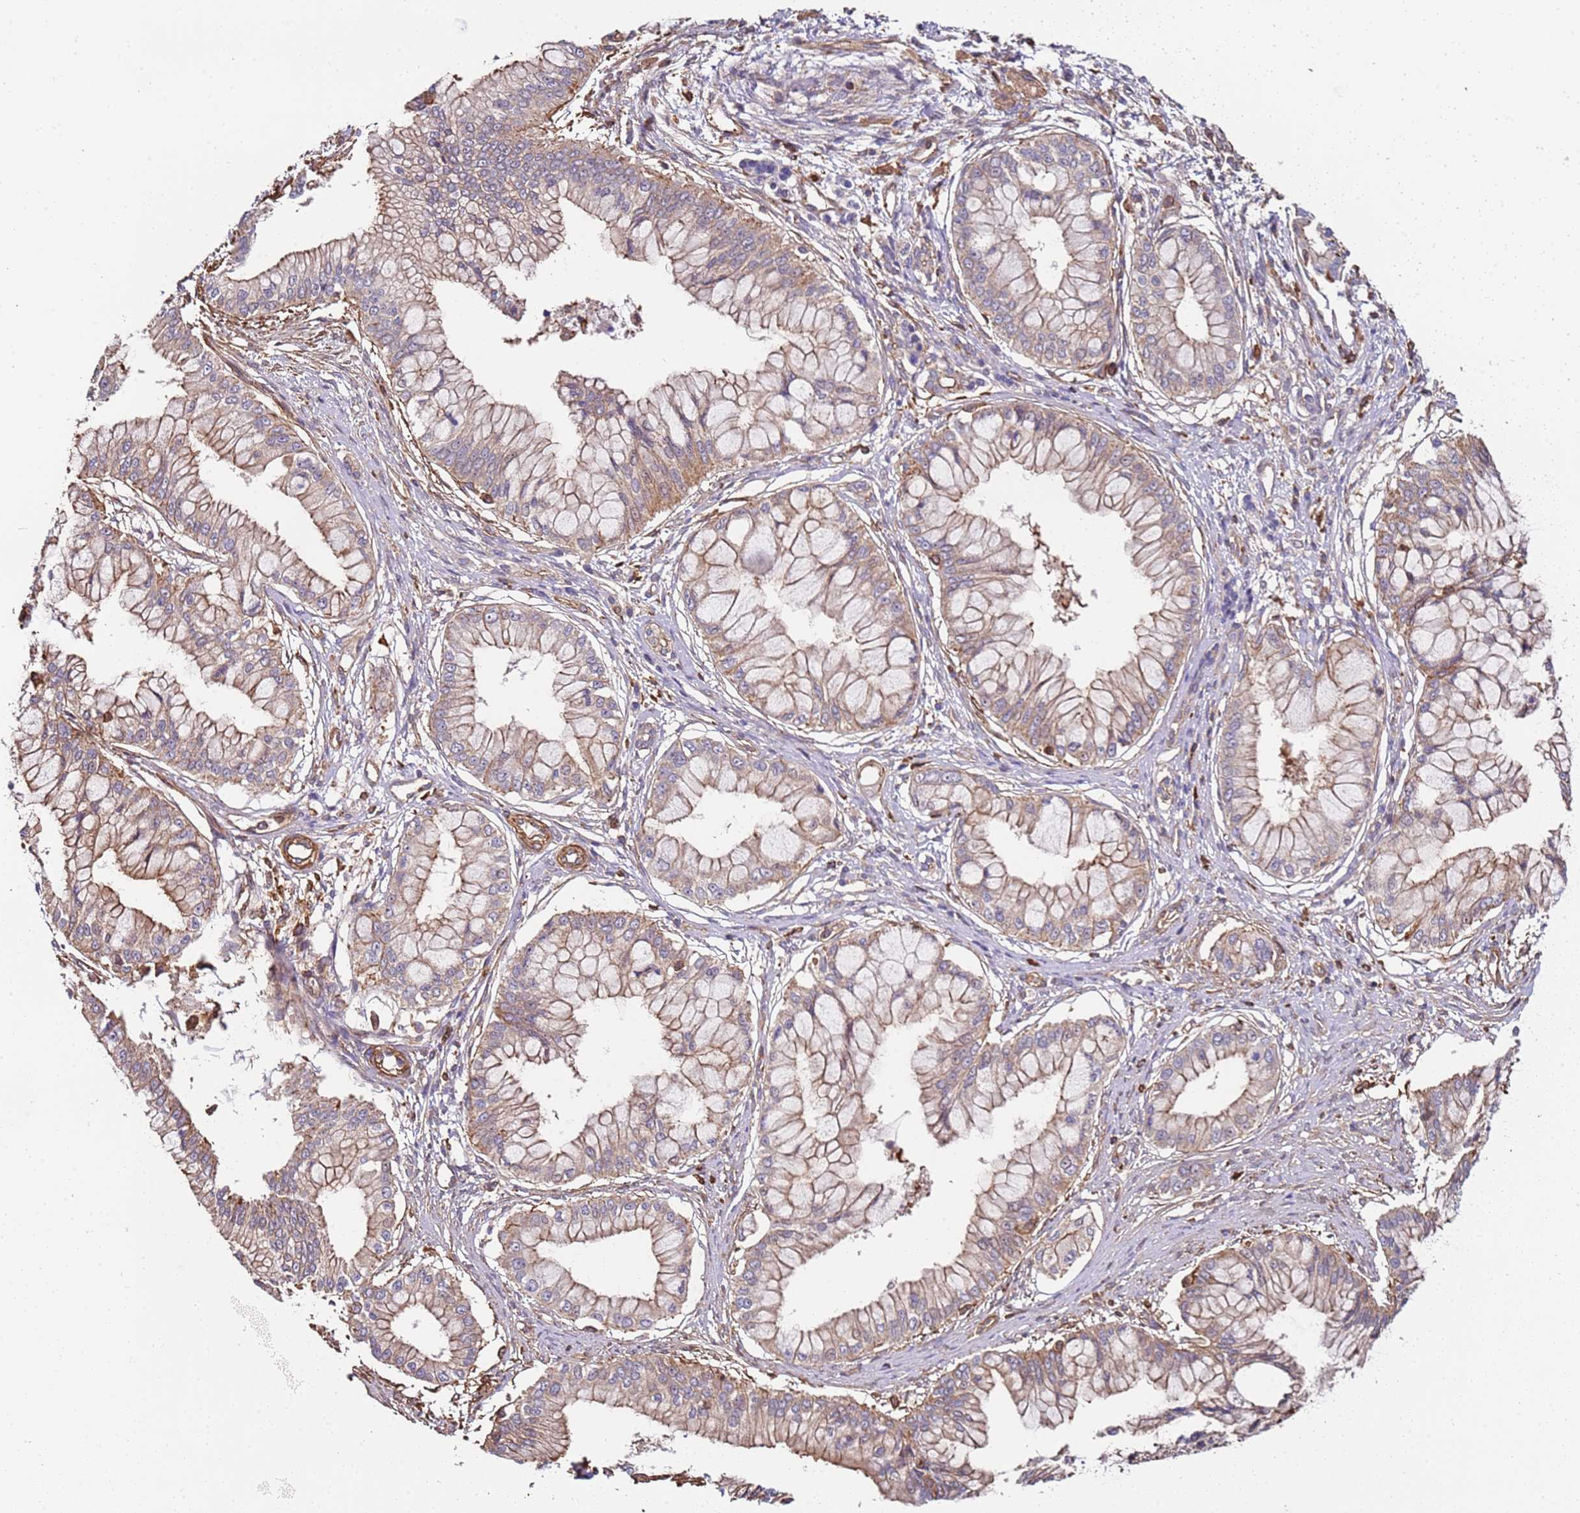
{"staining": {"intensity": "weak", "quantity": "25%-75%", "location": "cytoplasmic/membranous"}, "tissue": "pancreatic cancer", "cell_type": "Tumor cells", "image_type": "cancer", "snomed": [{"axis": "morphology", "description": "Adenocarcinoma, NOS"}, {"axis": "topography", "description": "Pancreas"}], "caption": "Weak cytoplasmic/membranous protein positivity is present in about 25%-75% of tumor cells in pancreatic adenocarcinoma.", "gene": "CYP2U1", "patient": {"sex": "male", "age": 46}}